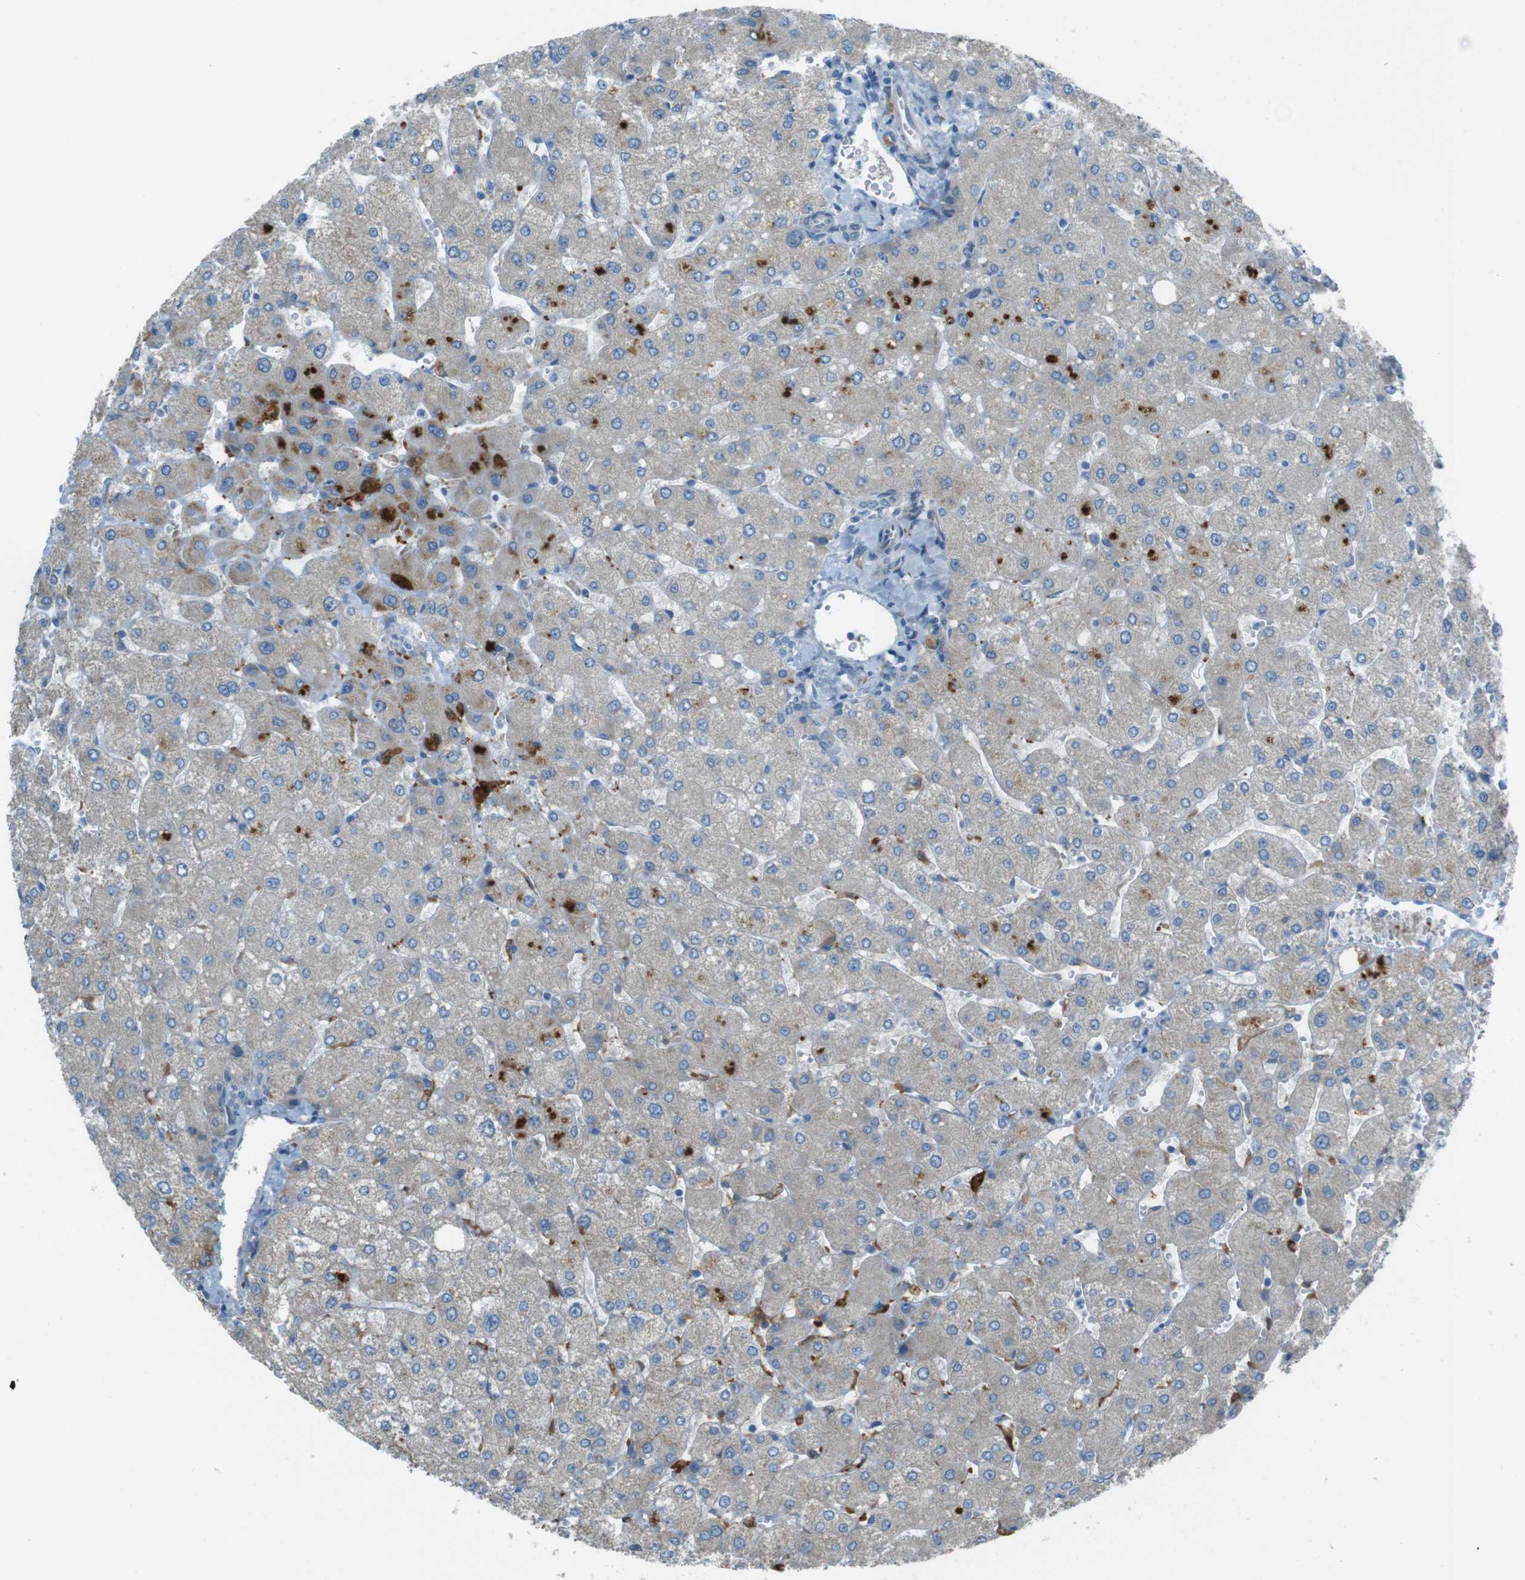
{"staining": {"intensity": "negative", "quantity": "none", "location": "none"}, "tissue": "liver", "cell_type": "Cholangiocytes", "image_type": "normal", "snomed": [{"axis": "morphology", "description": "Normal tissue, NOS"}, {"axis": "topography", "description": "Liver"}], "caption": "A photomicrograph of liver stained for a protein reveals no brown staining in cholangiocytes.", "gene": "TMEM41B", "patient": {"sex": "male", "age": 55}}